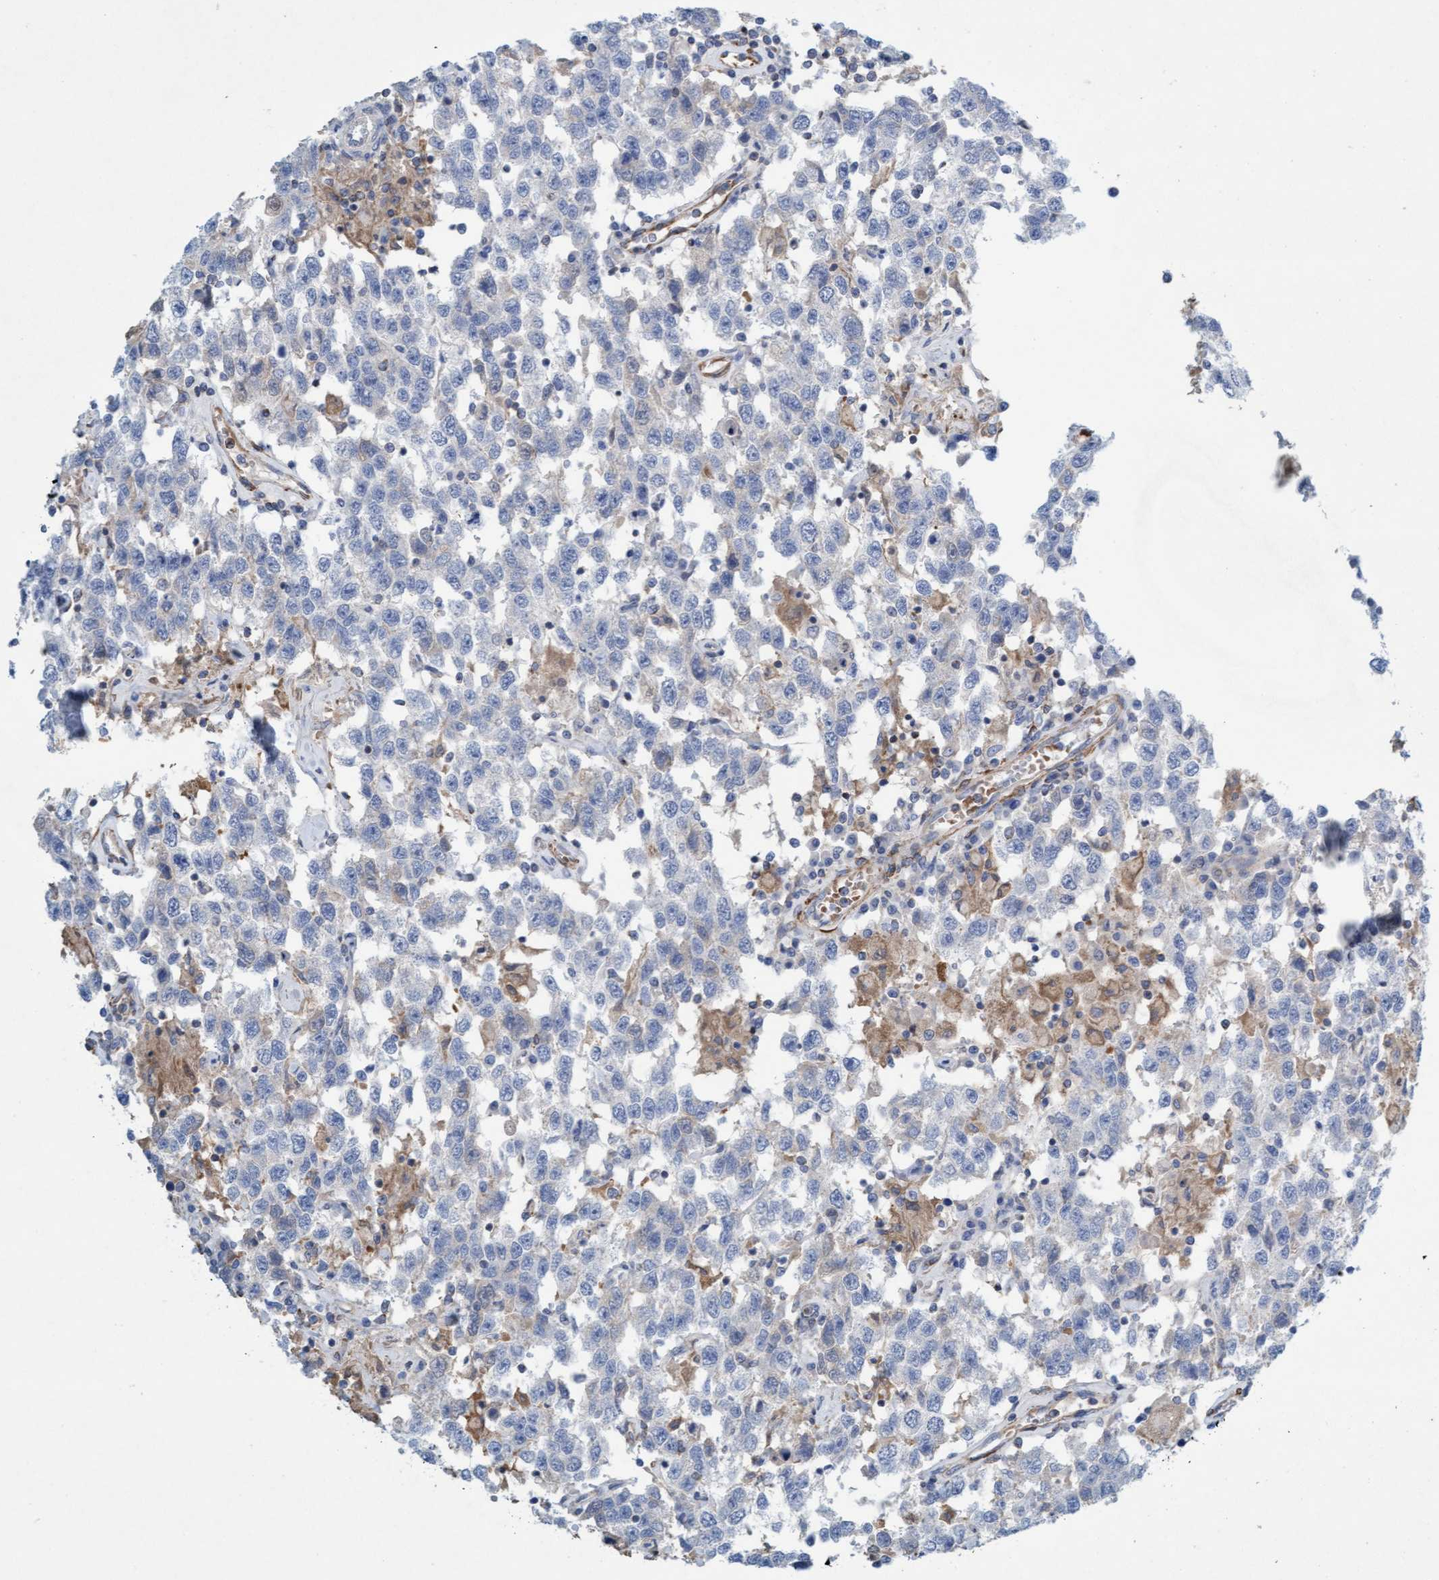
{"staining": {"intensity": "negative", "quantity": "none", "location": "none"}, "tissue": "testis cancer", "cell_type": "Tumor cells", "image_type": "cancer", "snomed": [{"axis": "morphology", "description": "Seminoma, NOS"}, {"axis": "topography", "description": "Testis"}], "caption": "Immunohistochemical staining of testis cancer (seminoma) displays no significant positivity in tumor cells.", "gene": "SIGIRR", "patient": {"sex": "male", "age": 41}}